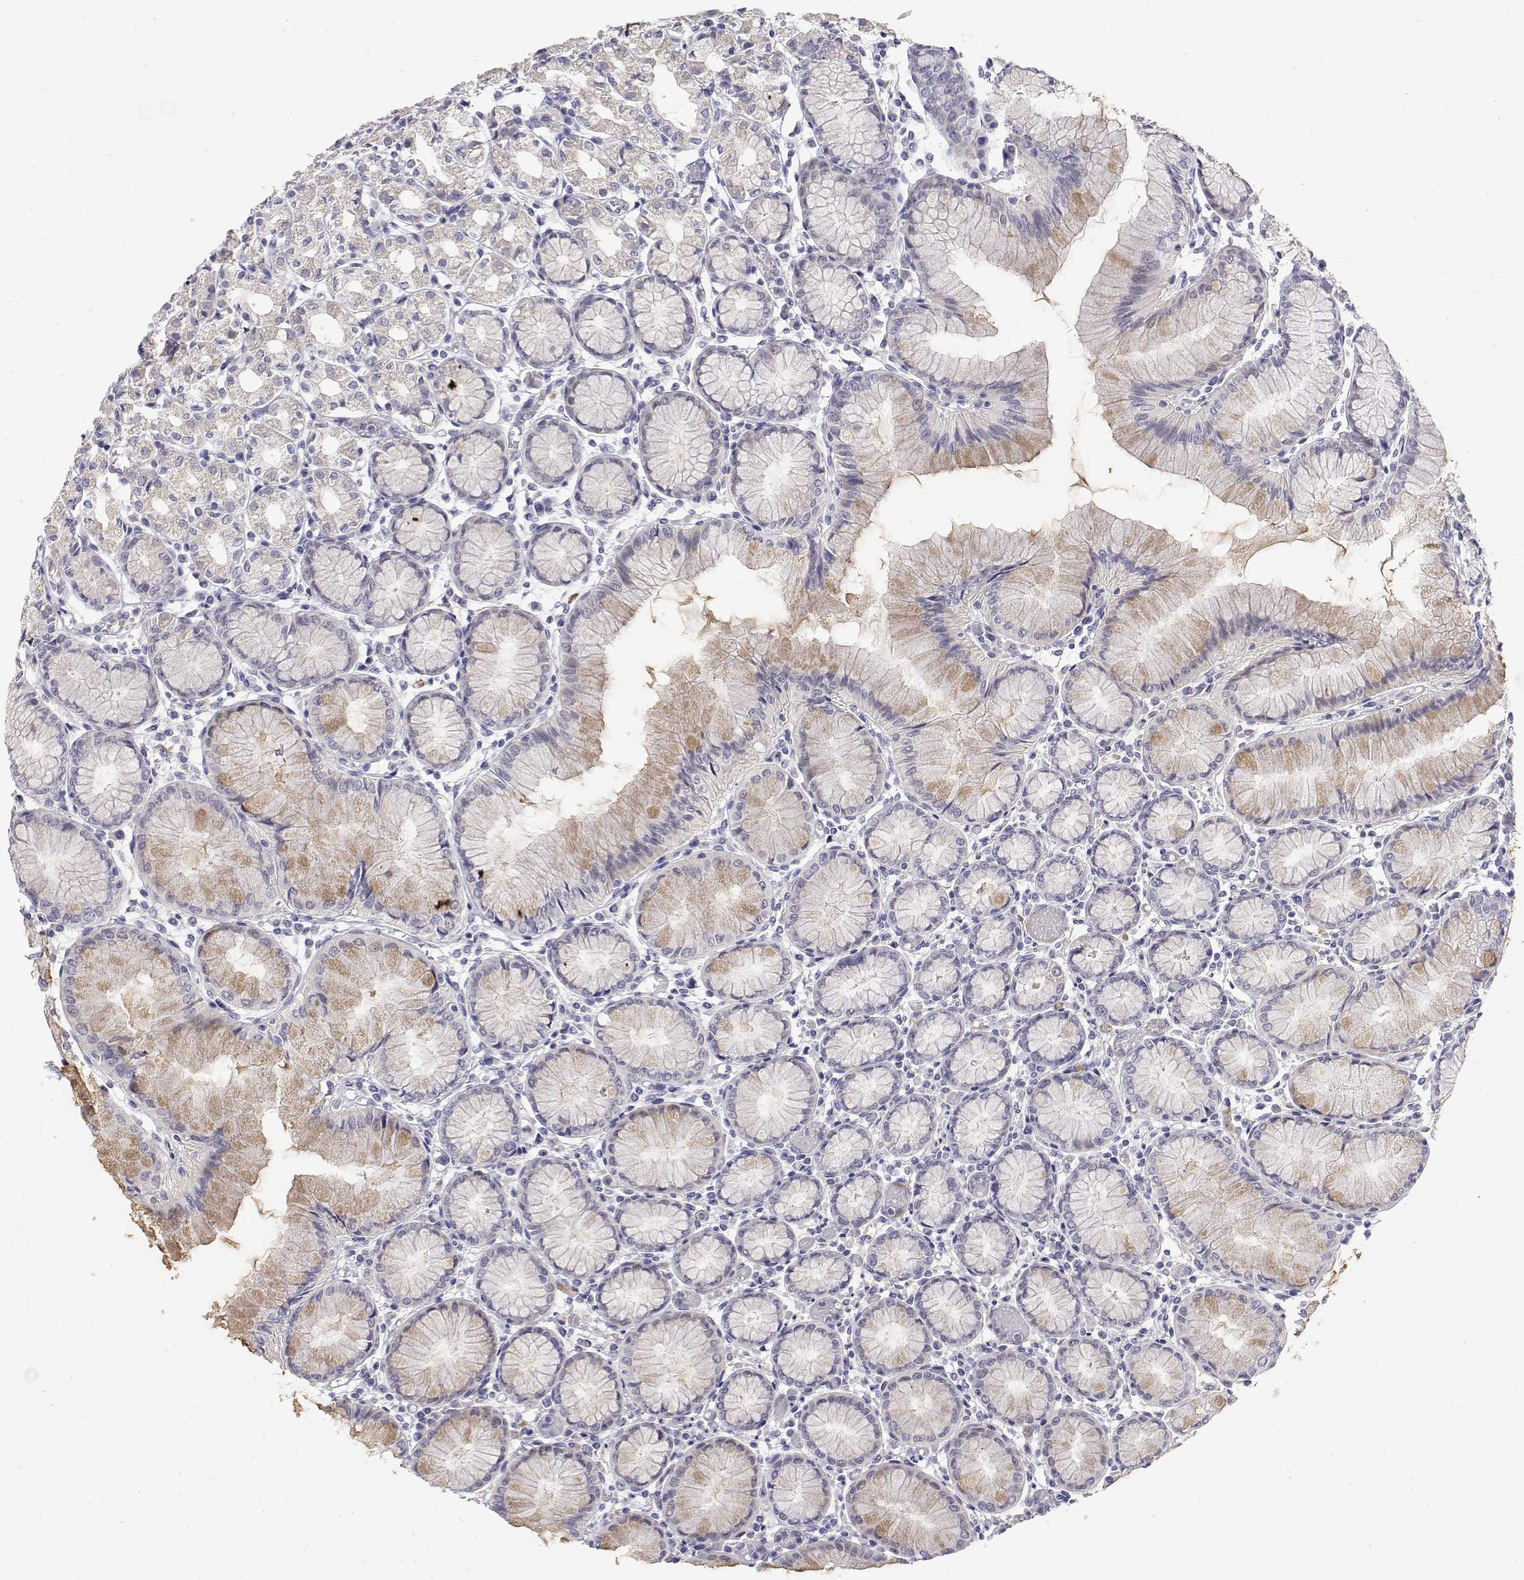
{"staining": {"intensity": "weak", "quantity": "<25%", "location": "cytoplasmic/membranous"}, "tissue": "stomach", "cell_type": "Glandular cells", "image_type": "normal", "snomed": [{"axis": "morphology", "description": "Normal tissue, NOS"}, {"axis": "topography", "description": "Stomach"}], "caption": "This micrograph is of benign stomach stained with immunohistochemistry to label a protein in brown with the nuclei are counter-stained blue. There is no positivity in glandular cells. (Stains: DAB IHC with hematoxylin counter stain, Microscopy: brightfield microscopy at high magnification).", "gene": "GGACT", "patient": {"sex": "female", "age": 57}}